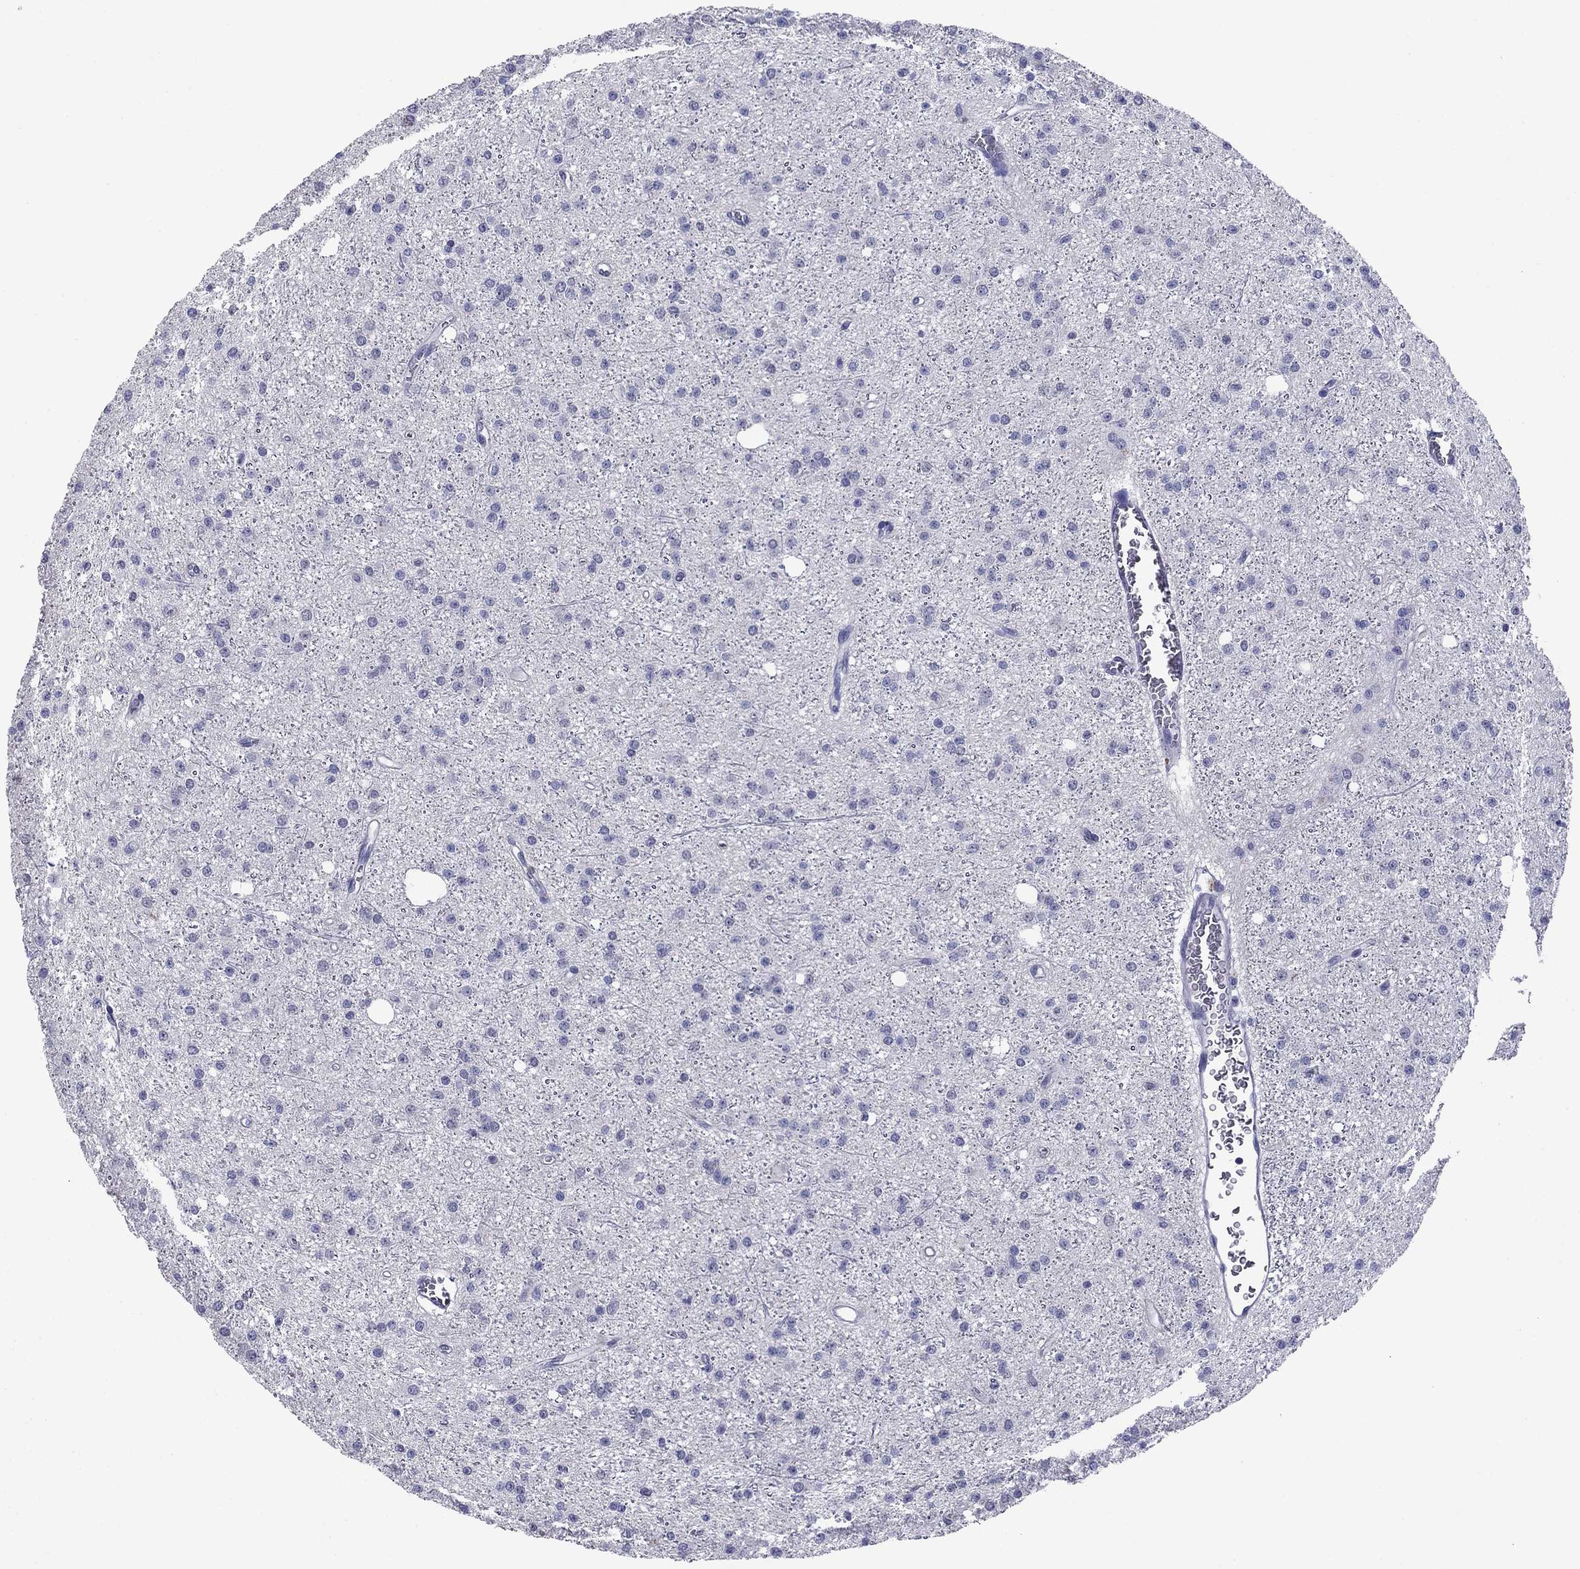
{"staining": {"intensity": "negative", "quantity": "none", "location": "none"}, "tissue": "glioma", "cell_type": "Tumor cells", "image_type": "cancer", "snomed": [{"axis": "morphology", "description": "Glioma, malignant, Low grade"}, {"axis": "topography", "description": "Brain"}], "caption": "A high-resolution micrograph shows IHC staining of malignant glioma (low-grade), which exhibits no significant expression in tumor cells.", "gene": "HAO1", "patient": {"sex": "male", "age": 27}}